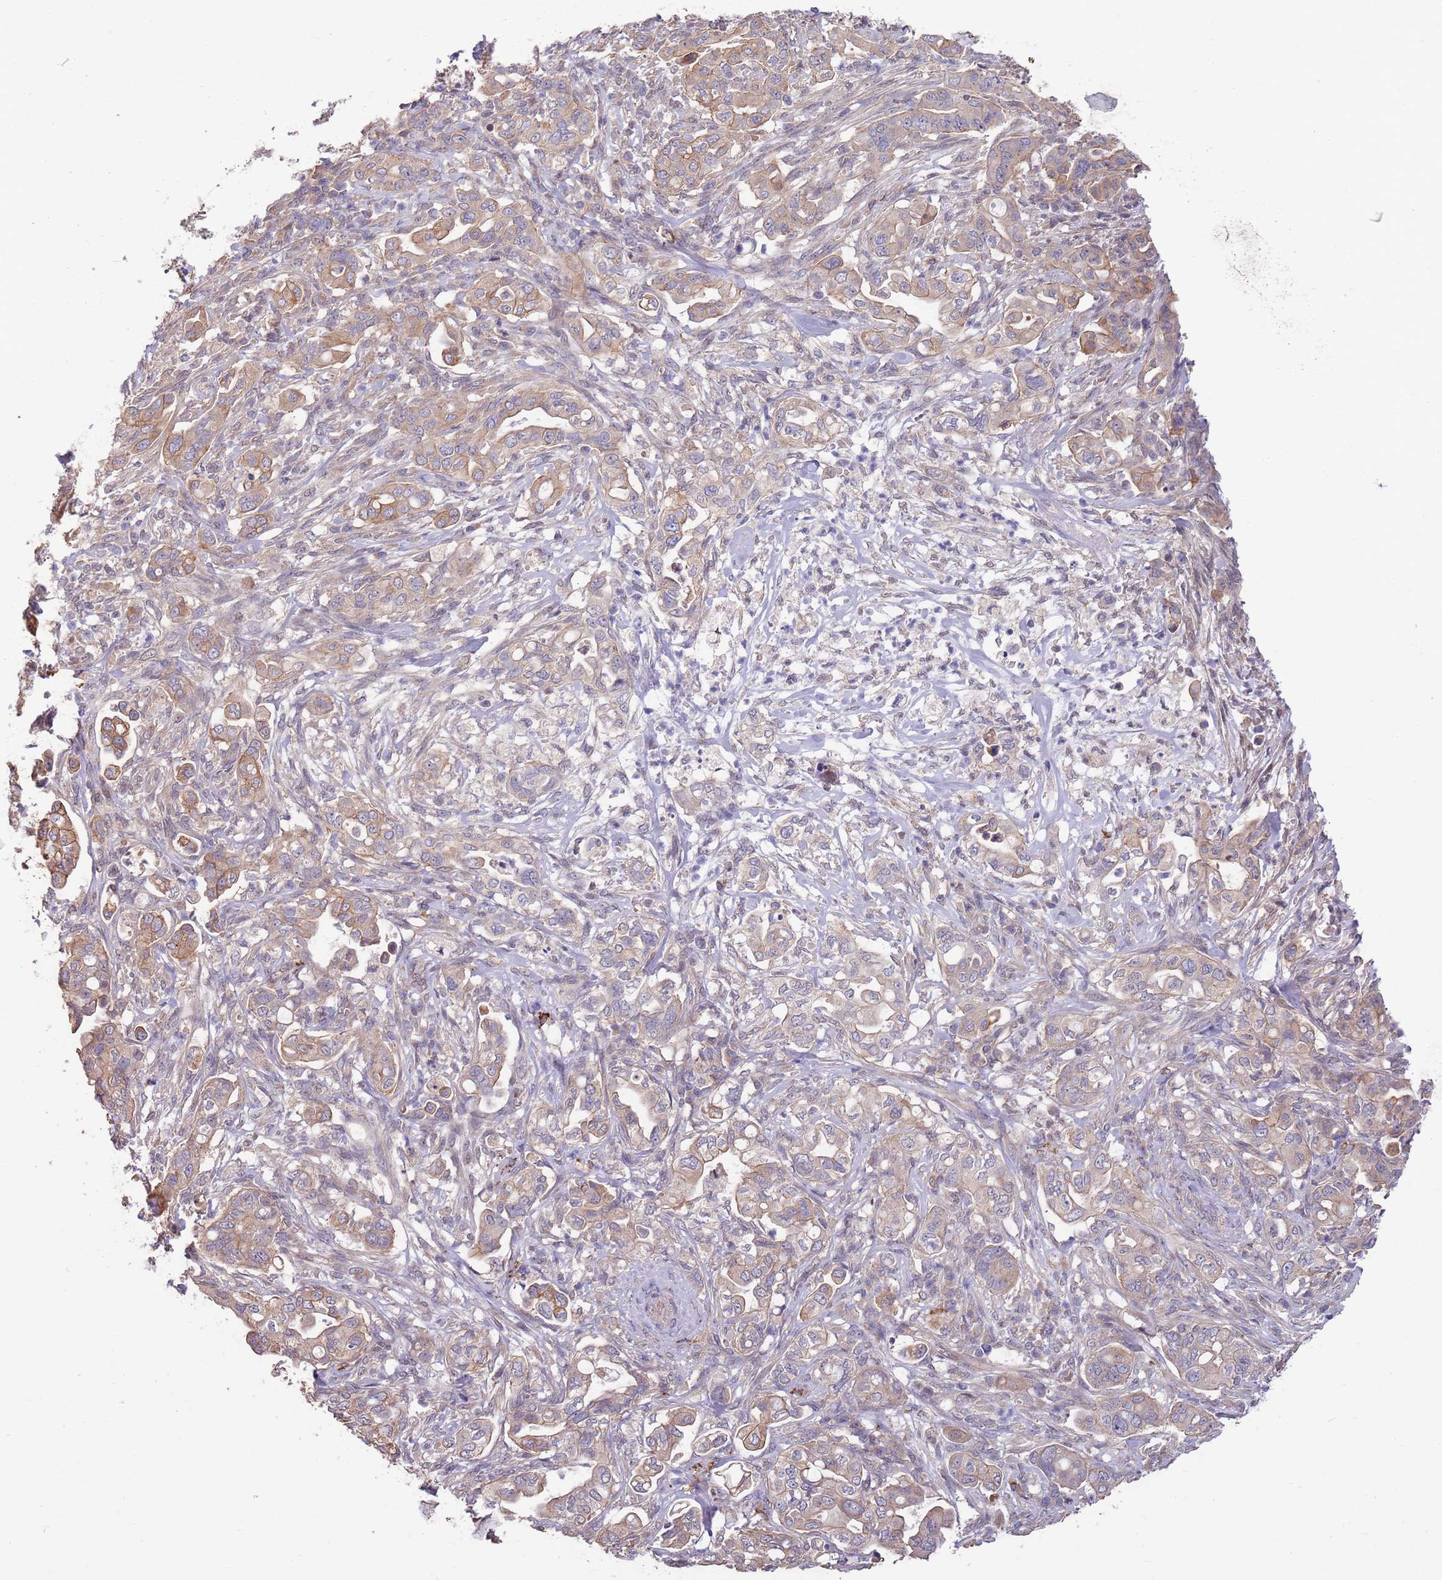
{"staining": {"intensity": "moderate", "quantity": ">75%", "location": "cytoplasmic/membranous"}, "tissue": "pancreatic cancer", "cell_type": "Tumor cells", "image_type": "cancer", "snomed": [{"axis": "morphology", "description": "Normal tissue, NOS"}, {"axis": "morphology", "description": "Adenocarcinoma, NOS"}, {"axis": "topography", "description": "Lymph node"}, {"axis": "topography", "description": "Pancreas"}], "caption": "Human pancreatic cancer (adenocarcinoma) stained for a protein (brown) shows moderate cytoplasmic/membranous positive expression in about >75% of tumor cells.", "gene": "MARVELD2", "patient": {"sex": "female", "age": 67}}